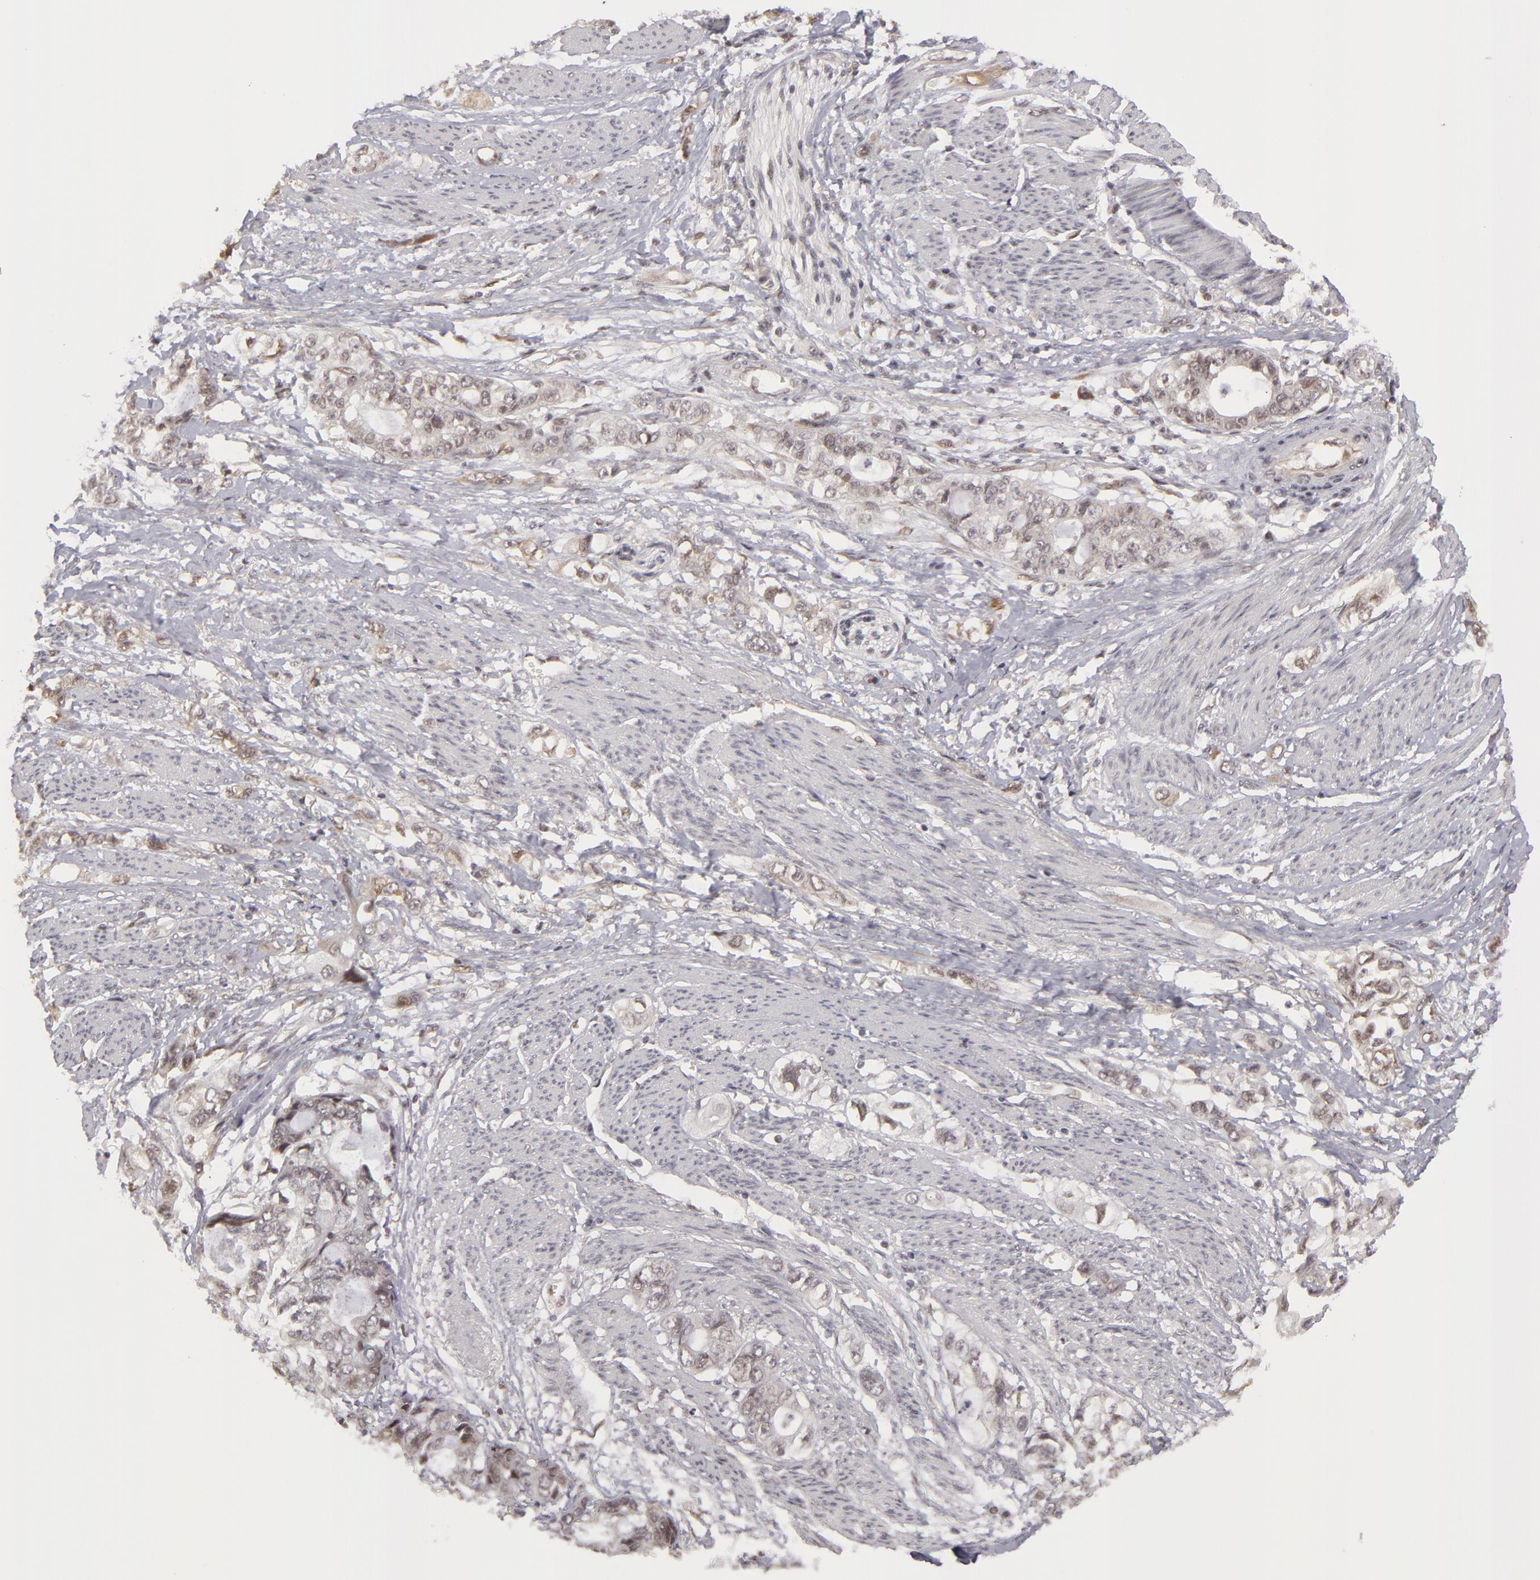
{"staining": {"intensity": "weak", "quantity": "25%-75%", "location": "nuclear"}, "tissue": "stomach cancer", "cell_type": "Tumor cells", "image_type": "cancer", "snomed": [{"axis": "morphology", "description": "Adenocarcinoma, NOS"}, {"axis": "topography", "description": "Stomach, upper"}], "caption": "IHC of human adenocarcinoma (stomach) displays low levels of weak nuclear staining in approximately 25%-75% of tumor cells.", "gene": "ZNF133", "patient": {"sex": "female", "age": 52}}